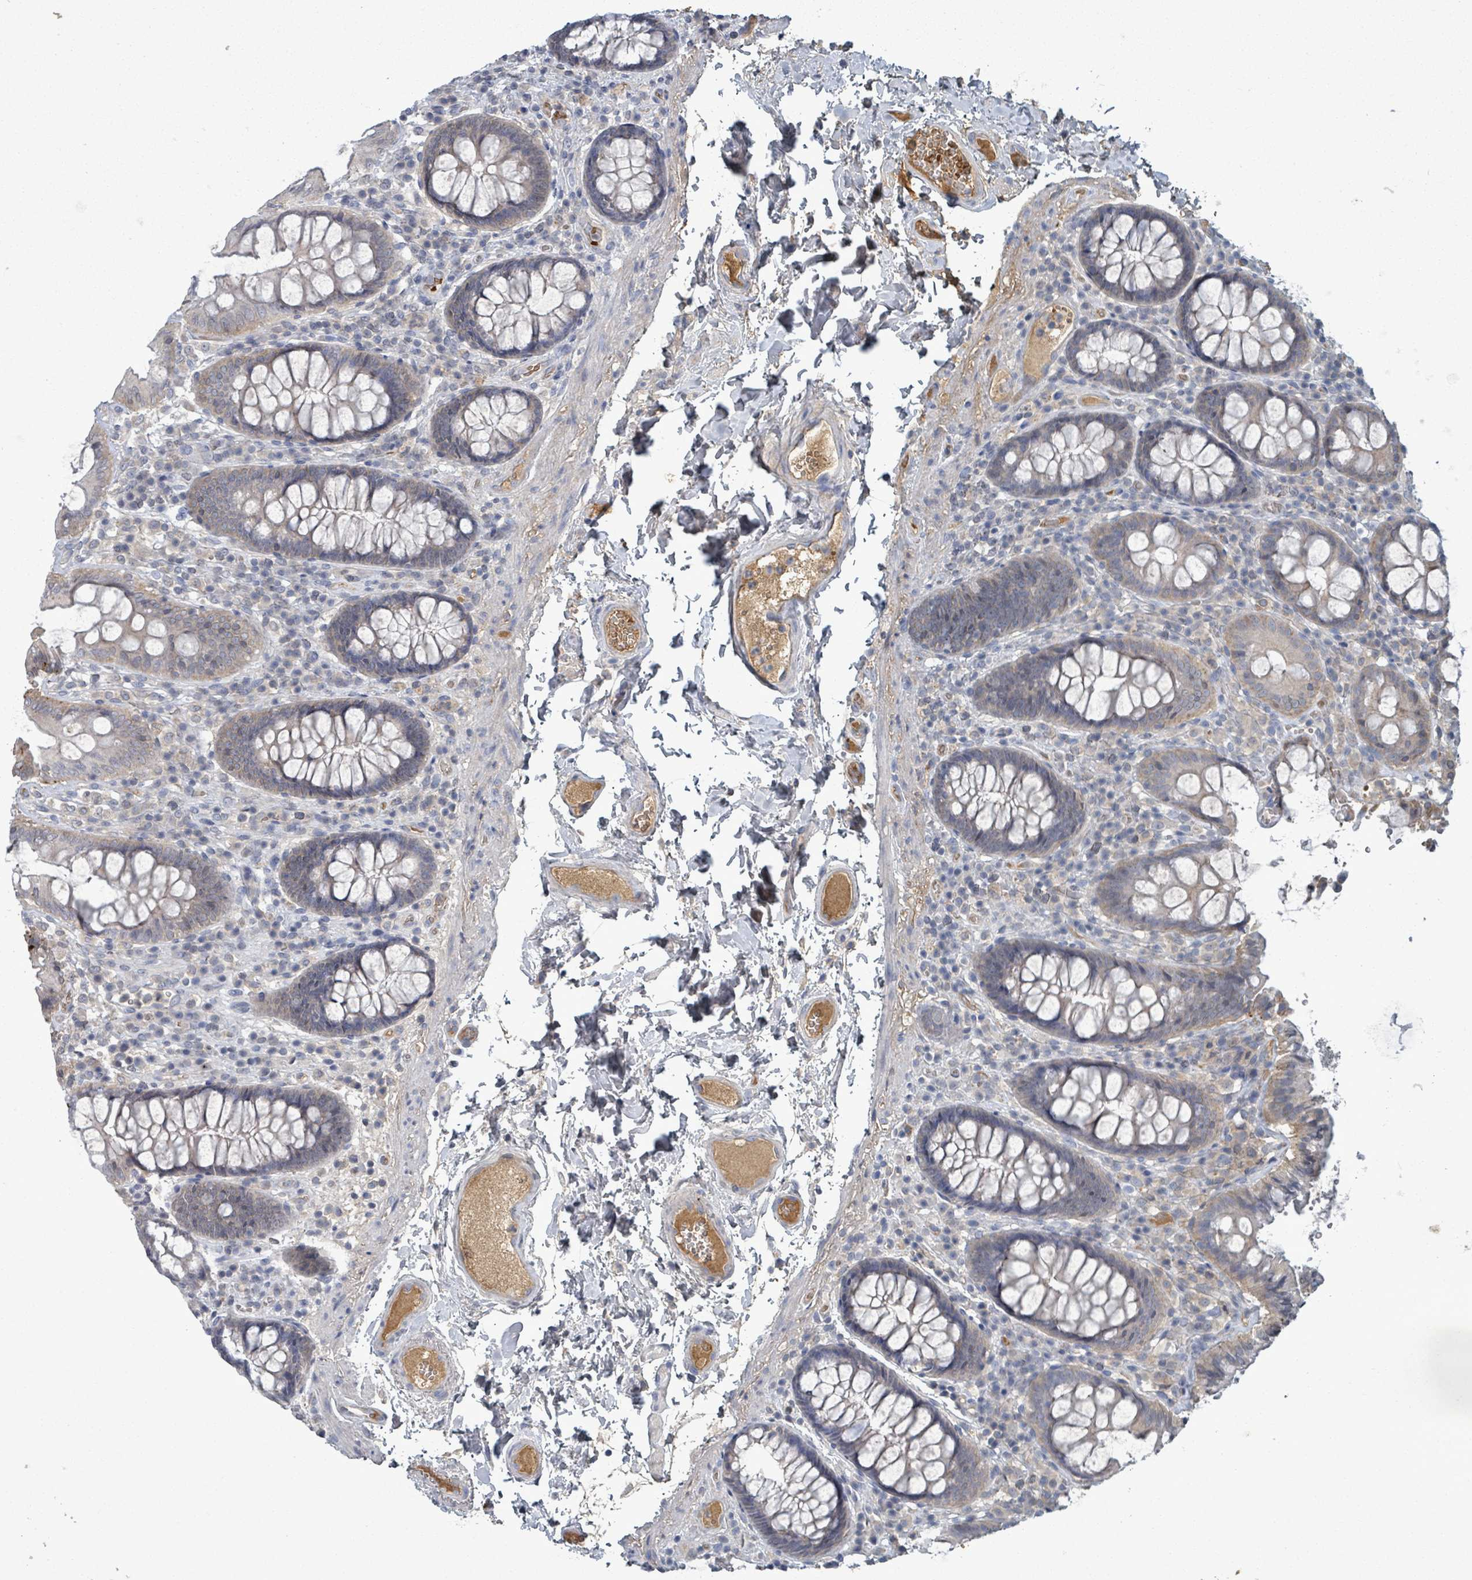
{"staining": {"intensity": "negative", "quantity": "none", "location": "none"}, "tissue": "colon", "cell_type": "Endothelial cells", "image_type": "normal", "snomed": [{"axis": "morphology", "description": "Normal tissue, NOS"}, {"axis": "topography", "description": "Colon"}], "caption": "IHC micrograph of benign colon stained for a protein (brown), which demonstrates no staining in endothelial cells. (DAB immunohistochemistry visualized using brightfield microscopy, high magnification).", "gene": "GRM8", "patient": {"sex": "male", "age": 84}}